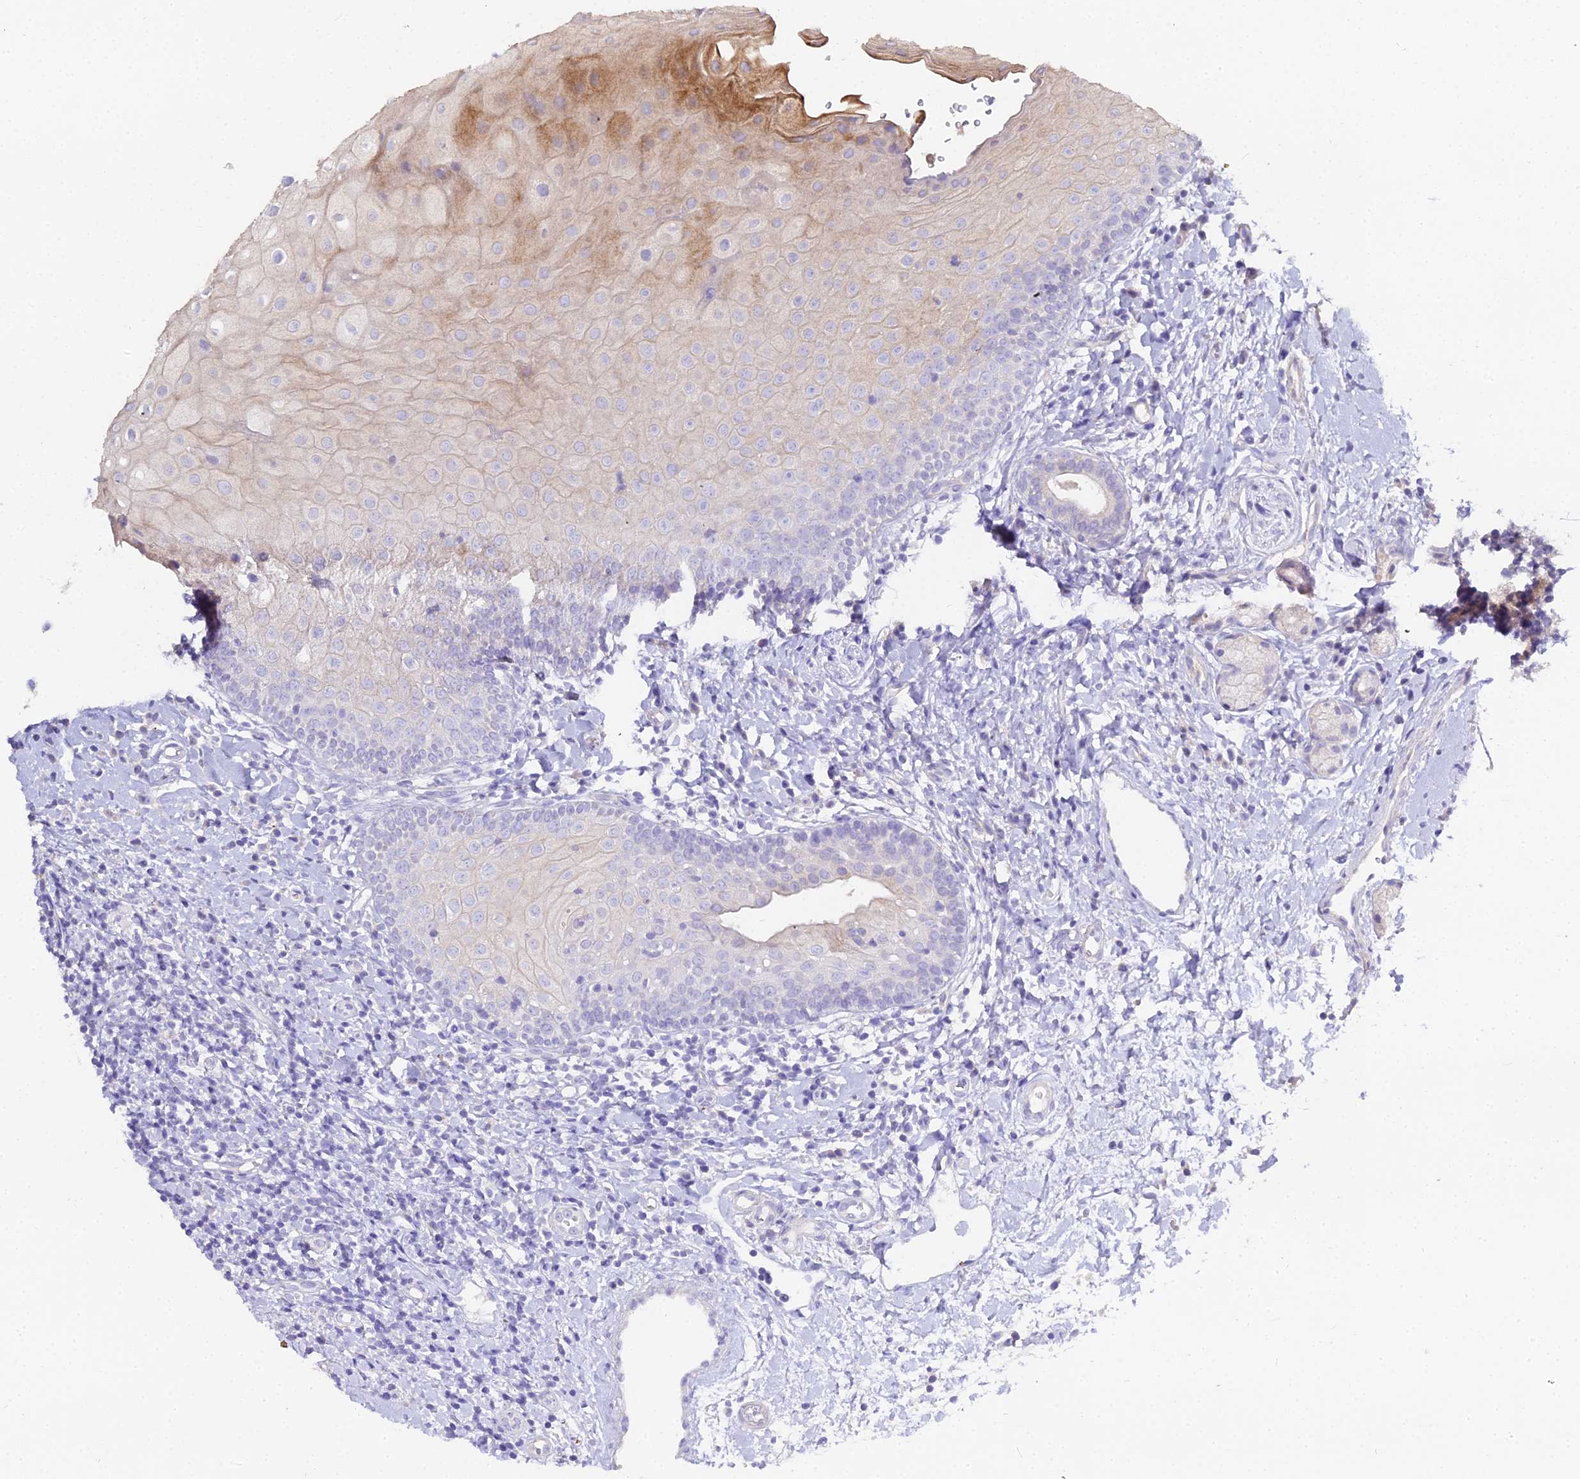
{"staining": {"intensity": "moderate", "quantity": "<25%", "location": "cytoplasmic/membranous"}, "tissue": "oral mucosa", "cell_type": "Squamous epithelial cells", "image_type": "normal", "snomed": [{"axis": "morphology", "description": "Normal tissue, NOS"}, {"axis": "topography", "description": "Oral tissue"}], "caption": "Protein staining exhibits moderate cytoplasmic/membranous staining in approximately <25% of squamous epithelial cells in normal oral mucosa.", "gene": "GLYAT", "patient": {"sex": "male", "age": 46}}